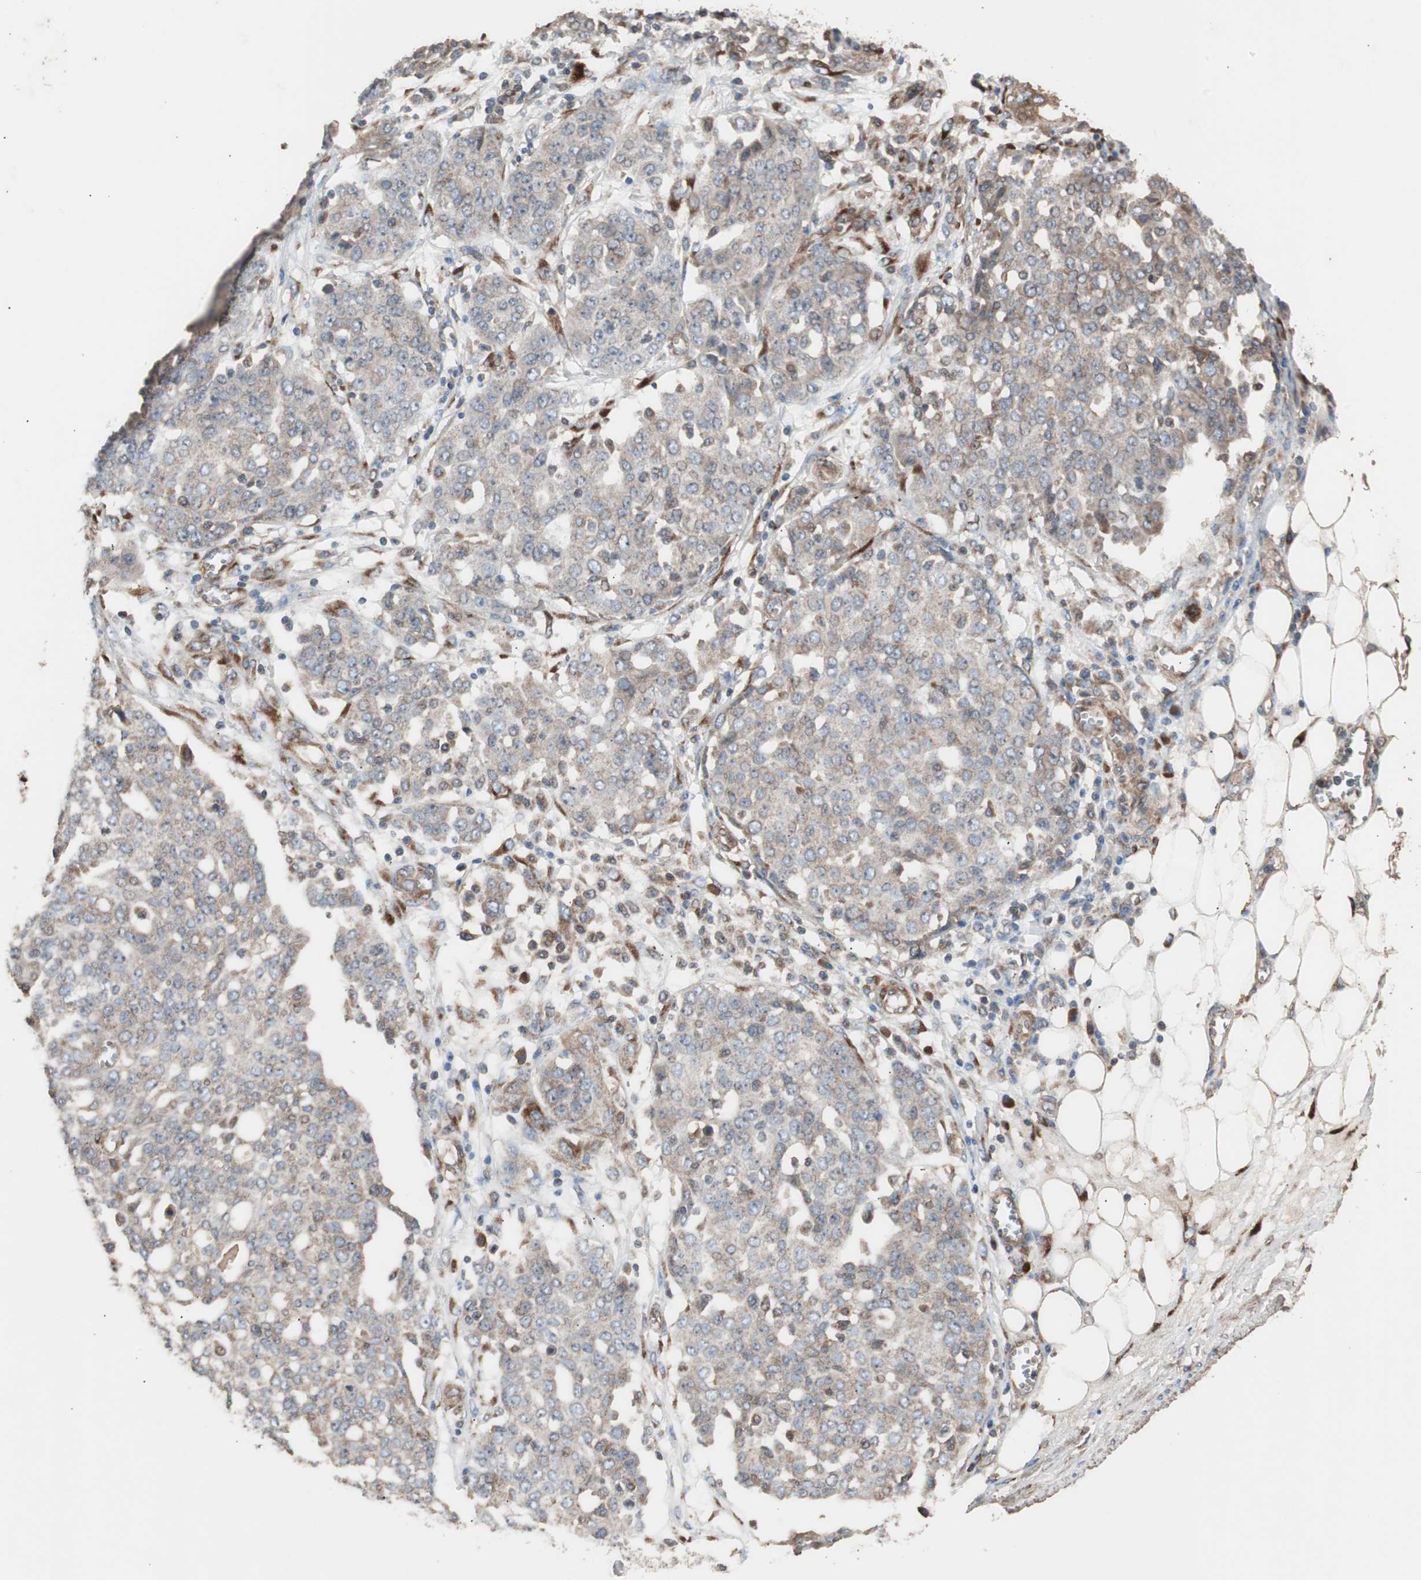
{"staining": {"intensity": "weak", "quantity": "25%-75%", "location": "cytoplasmic/membranous"}, "tissue": "ovarian cancer", "cell_type": "Tumor cells", "image_type": "cancer", "snomed": [{"axis": "morphology", "description": "Cystadenocarcinoma, serous, NOS"}, {"axis": "topography", "description": "Soft tissue"}, {"axis": "topography", "description": "Ovary"}], "caption": "Brown immunohistochemical staining in human ovarian cancer demonstrates weak cytoplasmic/membranous positivity in about 25%-75% of tumor cells. (Brightfield microscopy of DAB IHC at high magnification).", "gene": "LZTS1", "patient": {"sex": "female", "age": 57}}